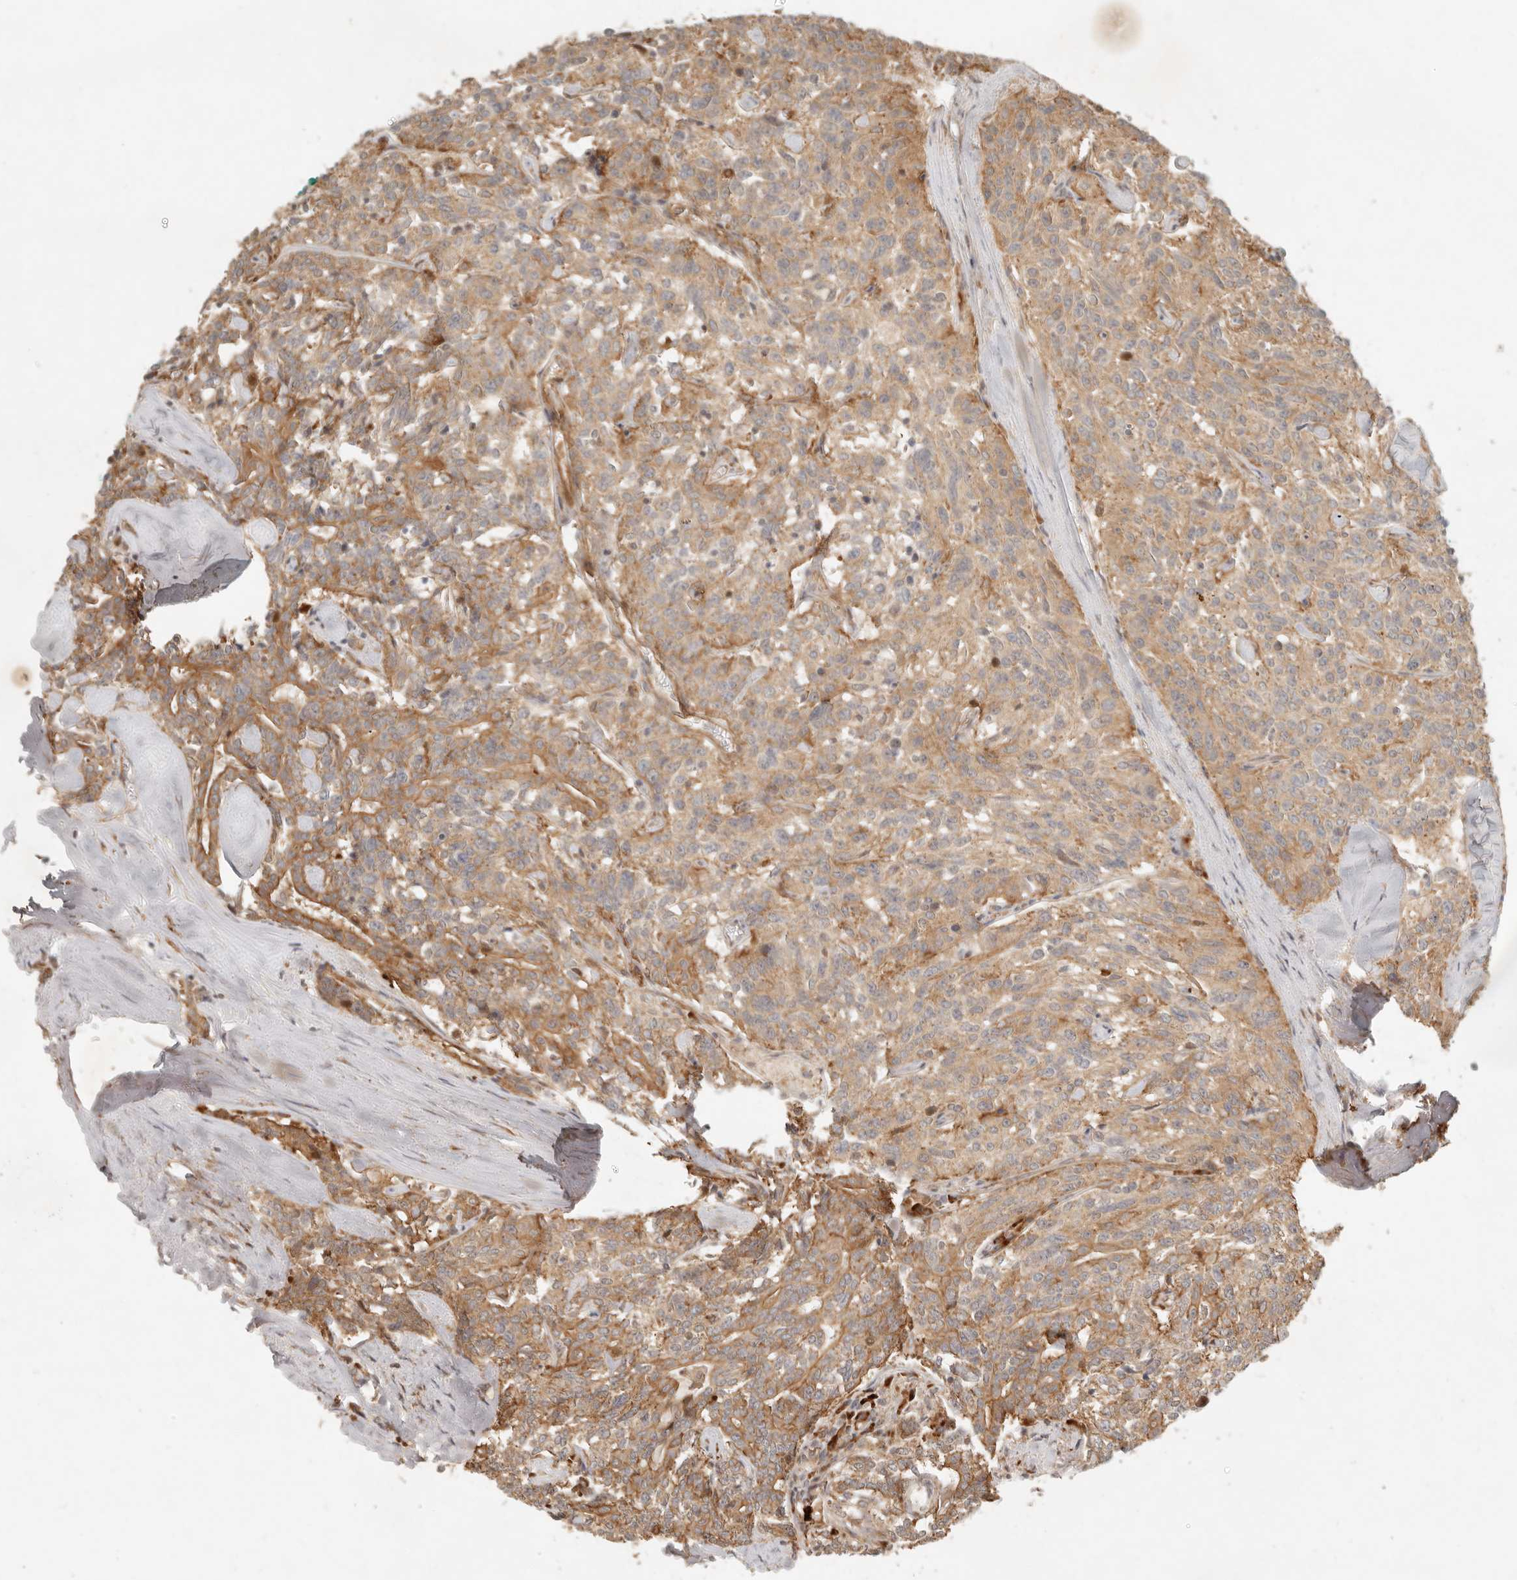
{"staining": {"intensity": "moderate", "quantity": ">75%", "location": "cytoplasmic/membranous"}, "tissue": "carcinoid", "cell_type": "Tumor cells", "image_type": "cancer", "snomed": [{"axis": "morphology", "description": "Carcinoid, malignant, NOS"}, {"axis": "topography", "description": "Lung"}], "caption": "Tumor cells reveal medium levels of moderate cytoplasmic/membranous expression in approximately >75% of cells in human malignant carcinoid. (DAB IHC, brown staining for protein, blue staining for nuclei).", "gene": "KLHL38", "patient": {"sex": "female", "age": 46}}